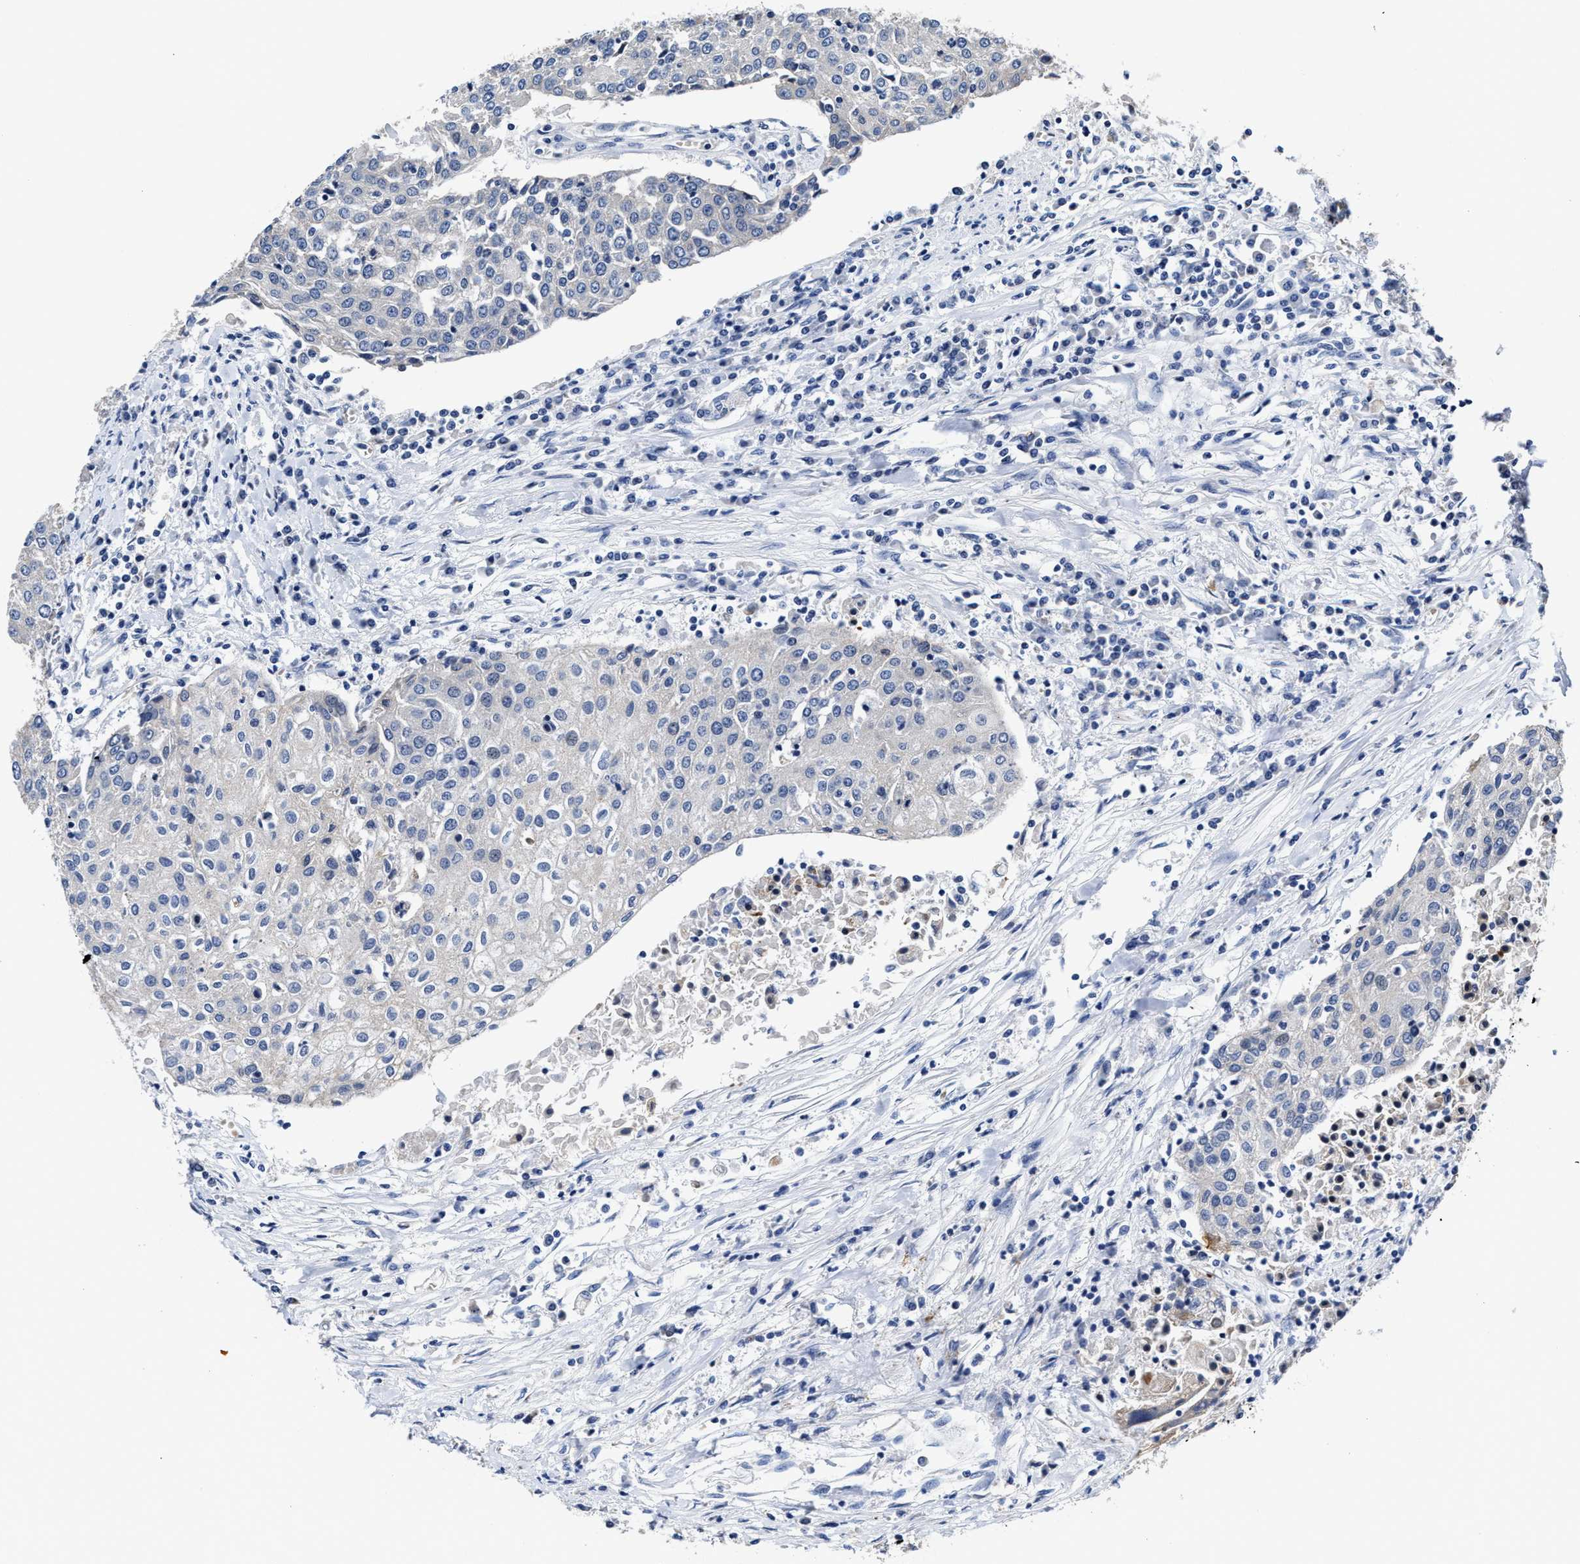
{"staining": {"intensity": "negative", "quantity": "none", "location": "none"}, "tissue": "urothelial cancer", "cell_type": "Tumor cells", "image_type": "cancer", "snomed": [{"axis": "morphology", "description": "Urothelial carcinoma, High grade"}, {"axis": "topography", "description": "Urinary bladder"}], "caption": "There is no significant staining in tumor cells of high-grade urothelial carcinoma. Brightfield microscopy of immunohistochemistry (IHC) stained with DAB (3,3'-diaminobenzidine) (brown) and hematoxylin (blue), captured at high magnification.", "gene": "GHITM", "patient": {"sex": "female", "age": 85}}